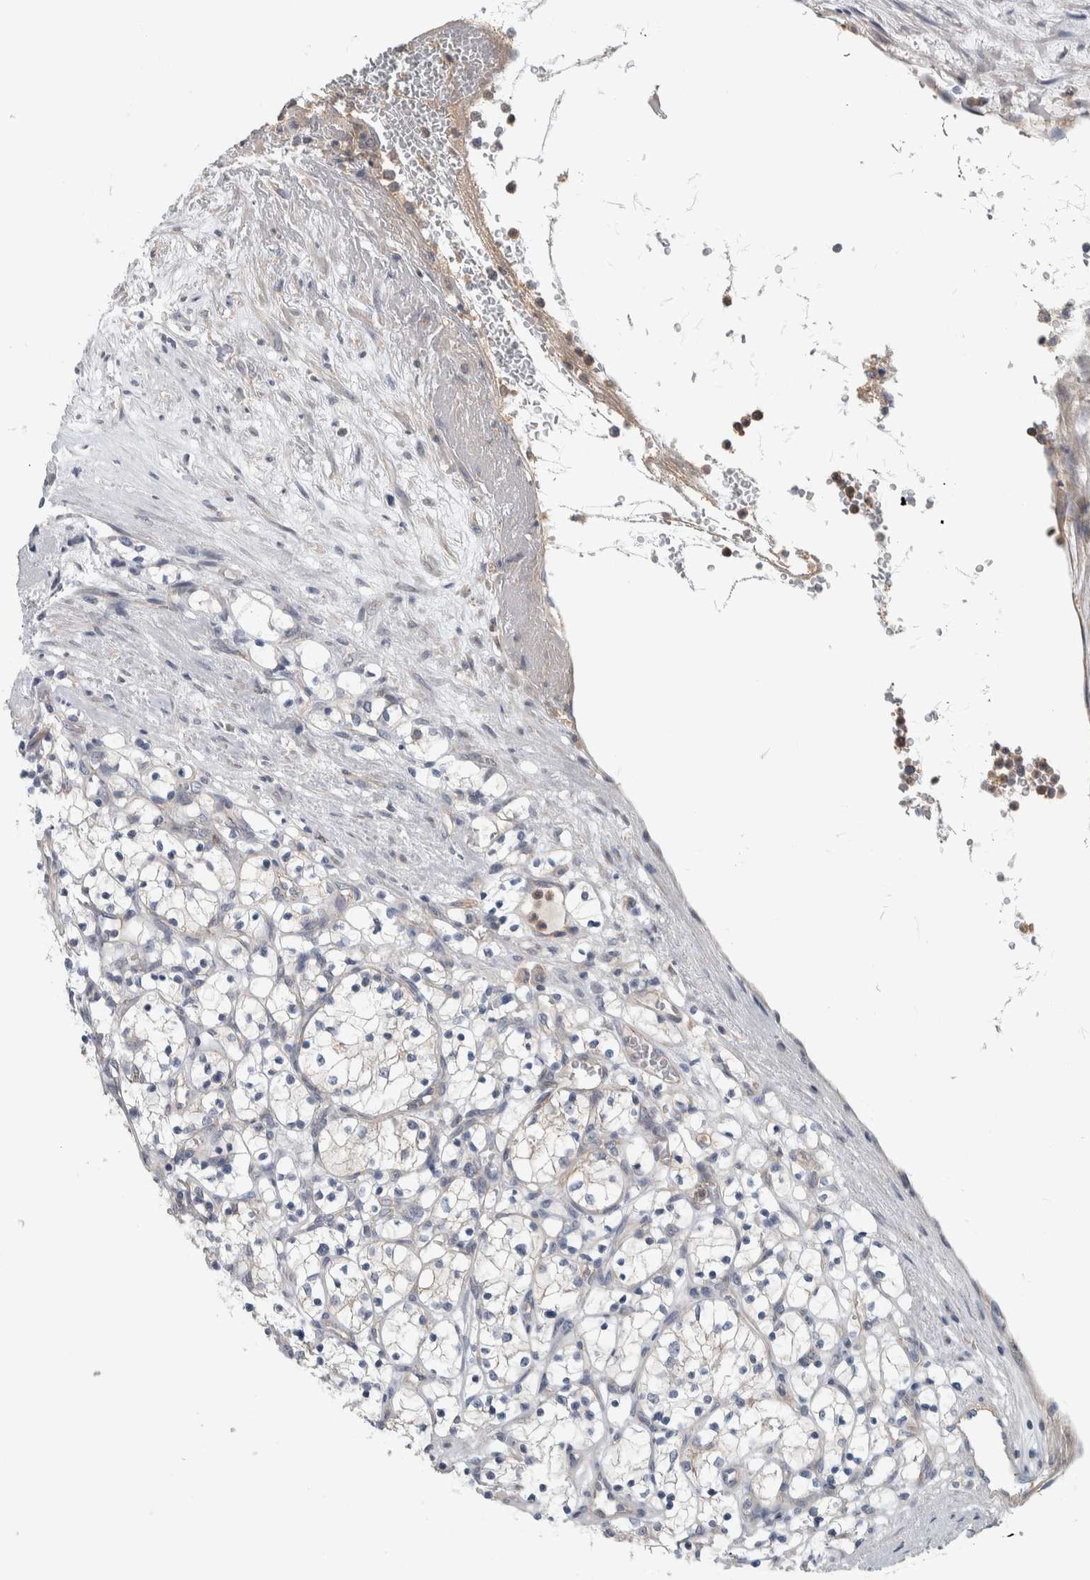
{"staining": {"intensity": "negative", "quantity": "none", "location": "none"}, "tissue": "renal cancer", "cell_type": "Tumor cells", "image_type": "cancer", "snomed": [{"axis": "morphology", "description": "Adenocarcinoma, NOS"}, {"axis": "topography", "description": "Kidney"}], "caption": "High power microscopy micrograph of an immunohistochemistry (IHC) photomicrograph of adenocarcinoma (renal), revealing no significant positivity in tumor cells.", "gene": "KCNJ3", "patient": {"sex": "female", "age": 69}}